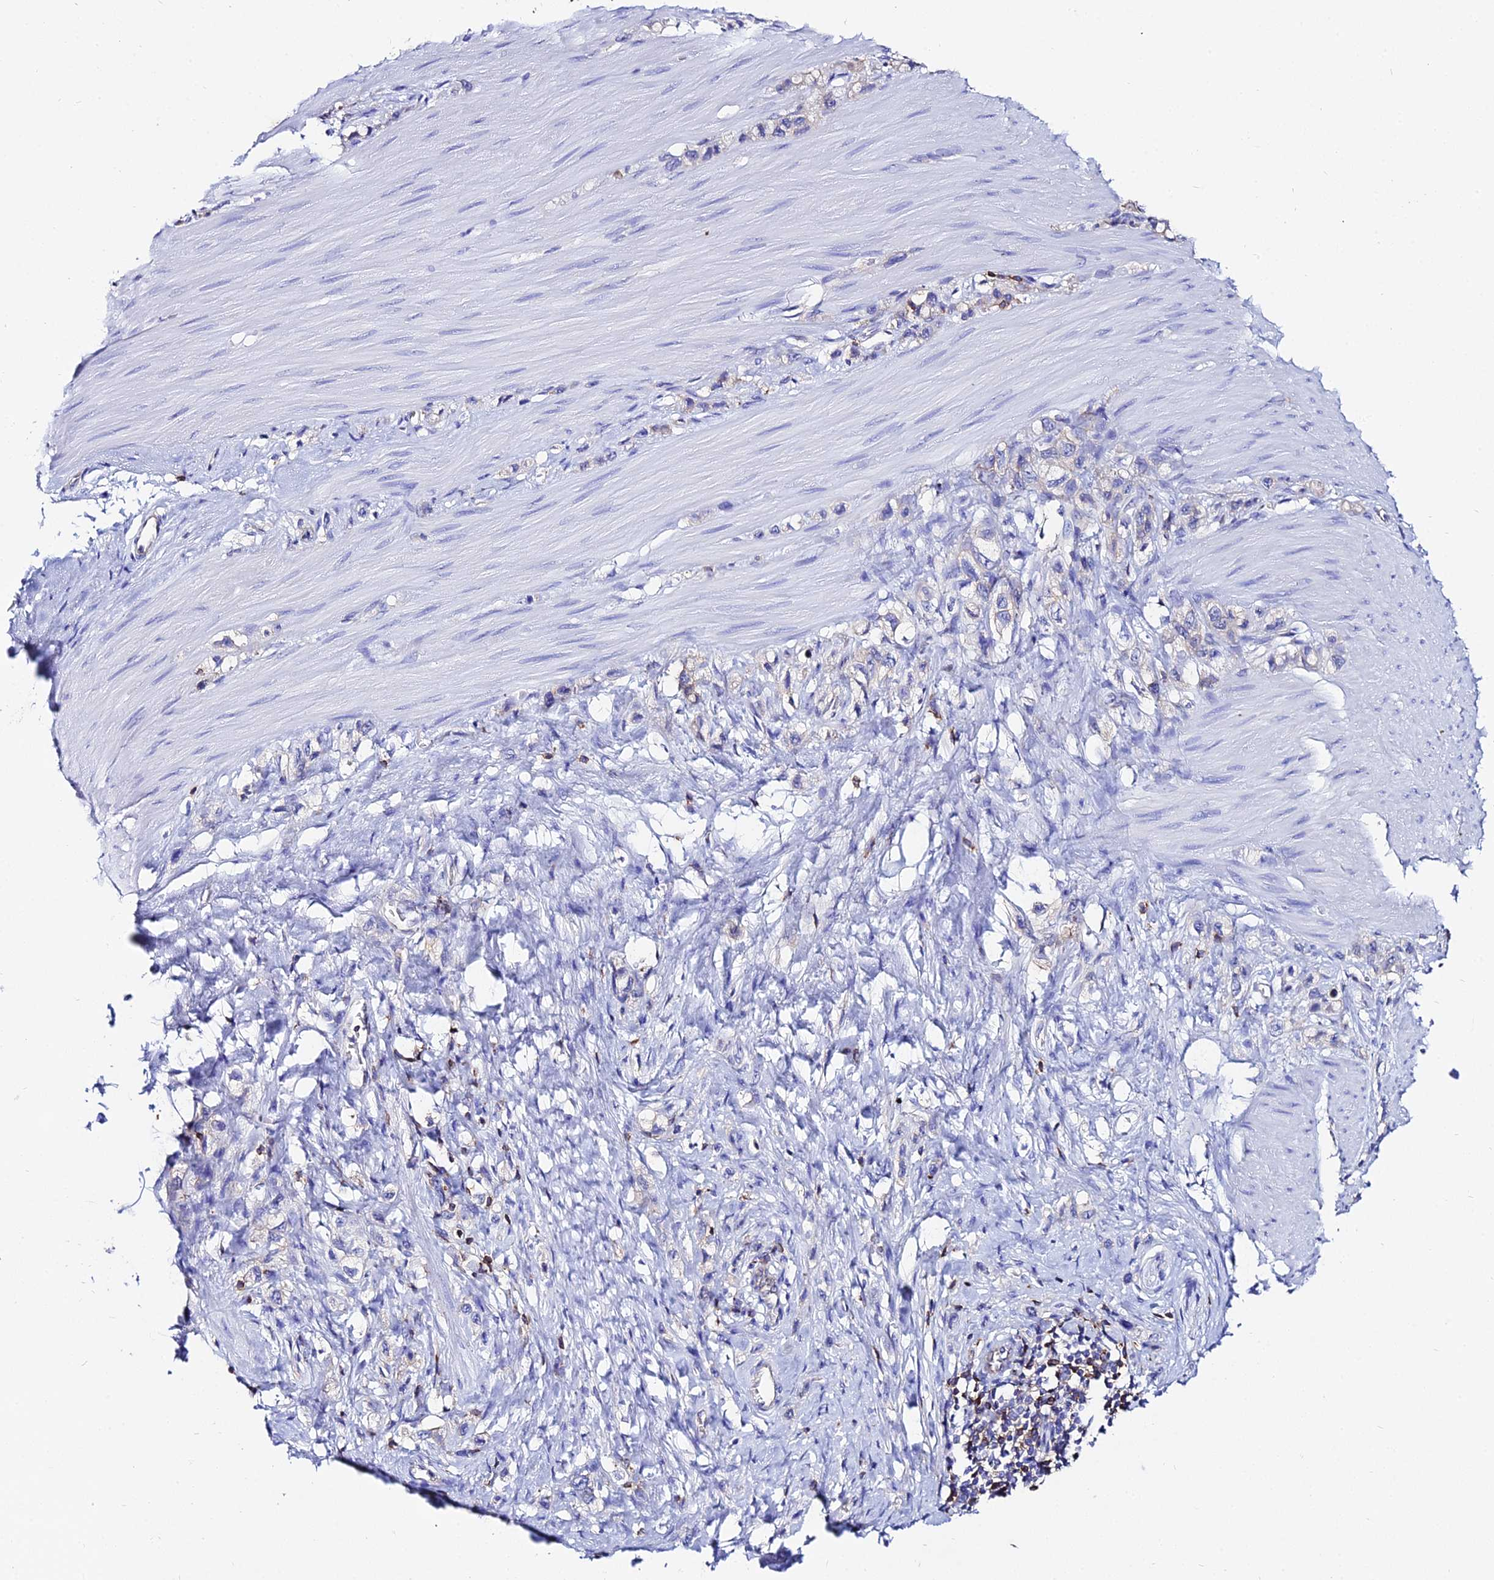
{"staining": {"intensity": "negative", "quantity": "none", "location": "none"}, "tissue": "stomach cancer", "cell_type": "Tumor cells", "image_type": "cancer", "snomed": [{"axis": "morphology", "description": "Adenocarcinoma, NOS"}, {"axis": "topography", "description": "Stomach"}], "caption": "This histopathology image is of stomach adenocarcinoma stained with IHC to label a protein in brown with the nuclei are counter-stained blue. There is no expression in tumor cells. (Brightfield microscopy of DAB (3,3'-diaminobenzidine) IHC at high magnification).", "gene": "S100A16", "patient": {"sex": "female", "age": 65}}